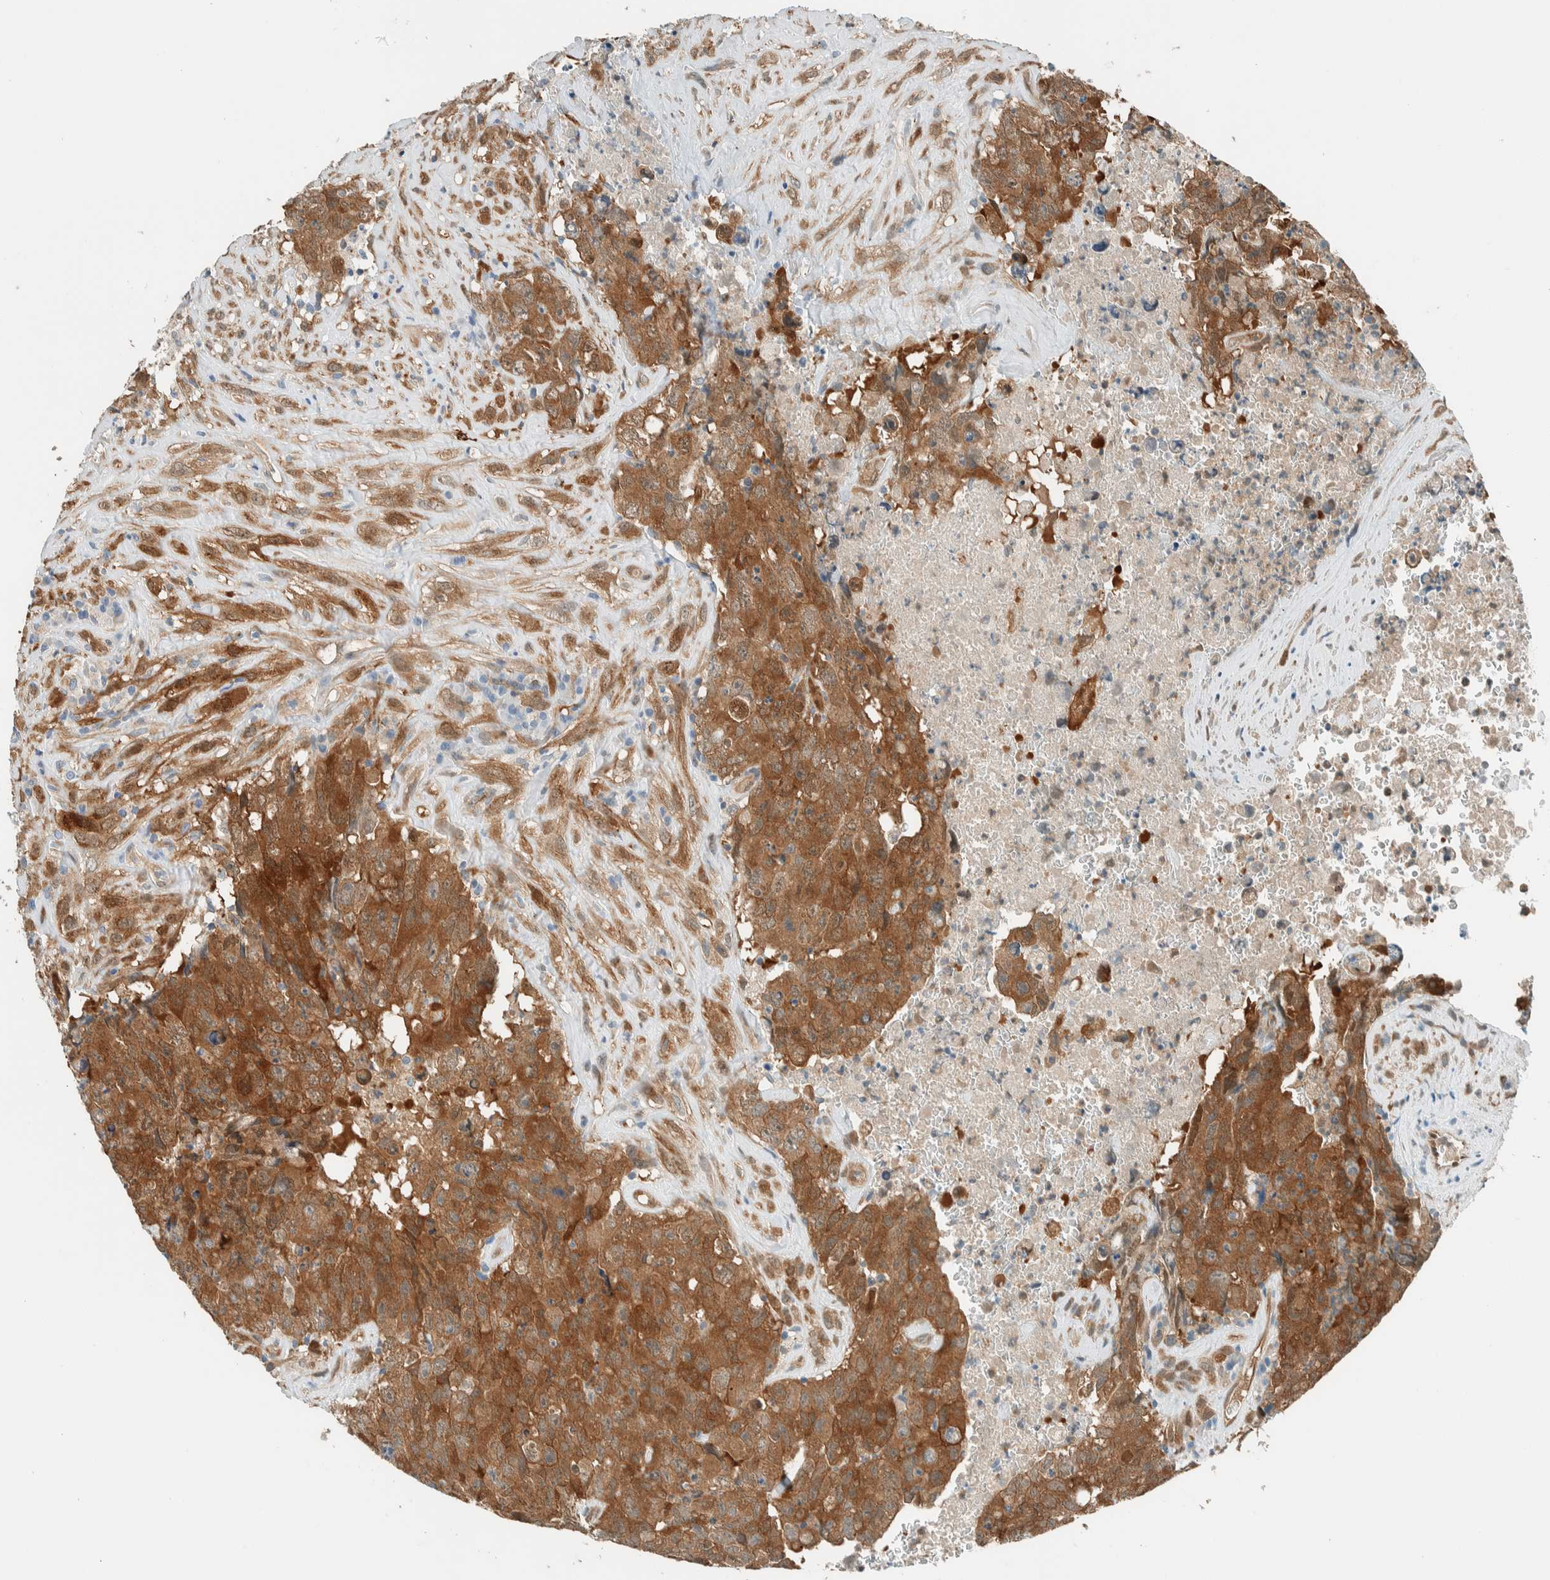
{"staining": {"intensity": "strong", "quantity": ">75%", "location": "cytoplasmic/membranous"}, "tissue": "testis cancer", "cell_type": "Tumor cells", "image_type": "cancer", "snomed": [{"axis": "morphology", "description": "Carcinoma, Embryonal, NOS"}, {"axis": "topography", "description": "Testis"}], "caption": "Testis embryonal carcinoma stained with IHC reveals strong cytoplasmic/membranous expression in about >75% of tumor cells. (DAB IHC with brightfield microscopy, high magnification).", "gene": "NXN", "patient": {"sex": "male", "age": 32}}